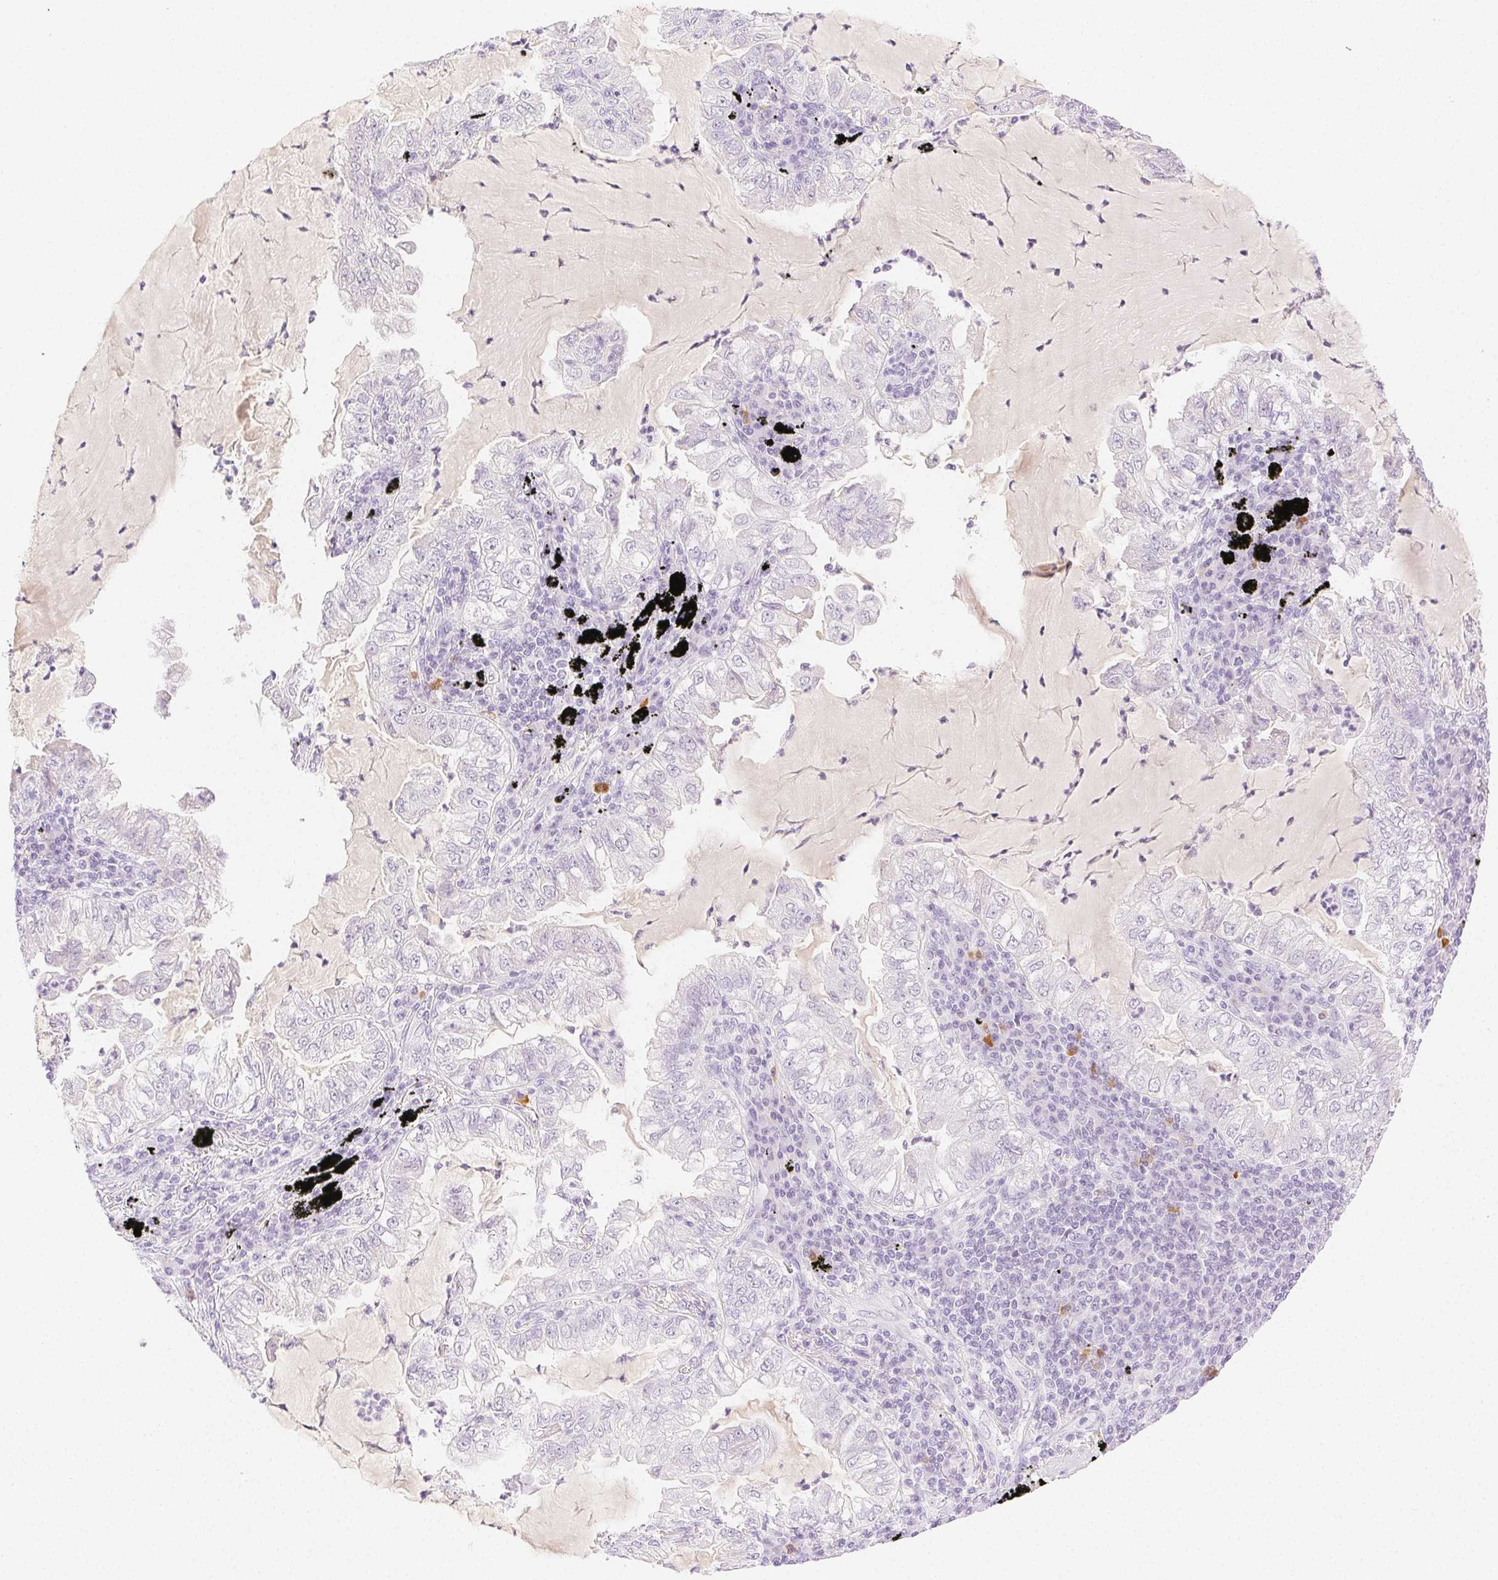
{"staining": {"intensity": "negative", "quantity": "none", "location": "none"}, "tissue": "lung cancer", "cell_type": "Tumor cells", "image_type": "cancer", "snomed": [{"axis": "morphology", "description": "Adenocarcinoma, NOS"}, {"axis": "topography", "description": "Lung"}], "caption": "Tumor cells show no significant protein positivity in lung adenocarcinoma.", "gene": "SPACA4", "patient": {"sex": "female", "age": 73}}